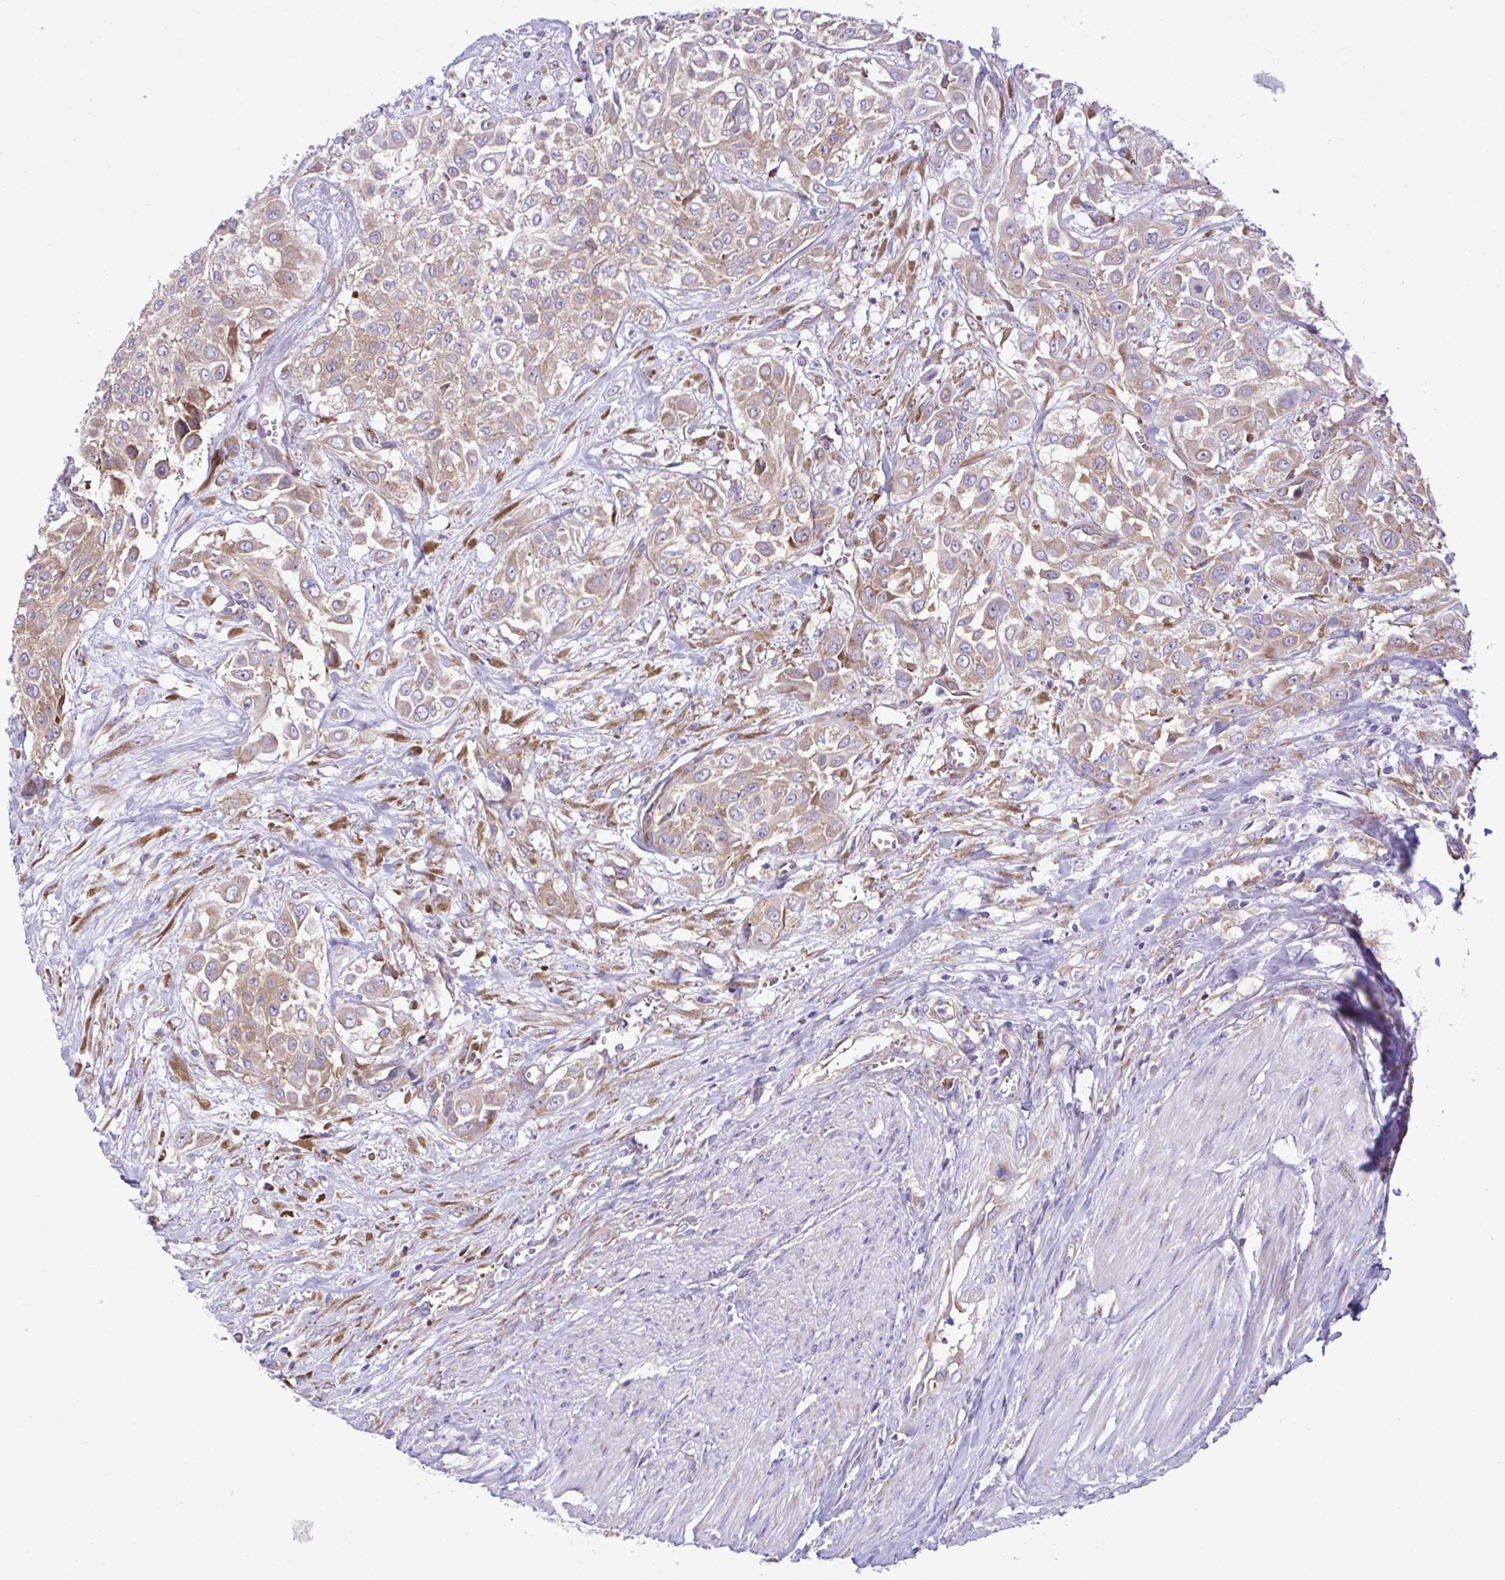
{"staining": {"intensity": "weak", "quantity": ">75%", "location": "cytoplasmic/membranous"}, "tissue": "urothelial cancer", "cell_type": "Tumor cells", "image_type": "cancer", "snomed": [{"axis": "morphology", "description": "Urothelial carcinoma, High grade"}, {"axis": "topography", "description": "Urinary bladder"}], "caption": "The micrograph exhibits immunohistochemical staining of urothelial carcinoma (high-grade). There is weak cytoplasmic/membranous positivity is identified in about >75% of tumor cells. (DAB IHC with brightfield microscopy, high magnification).", "gene": "RPL7", "patient": {"sex": "male", "age": 57}}